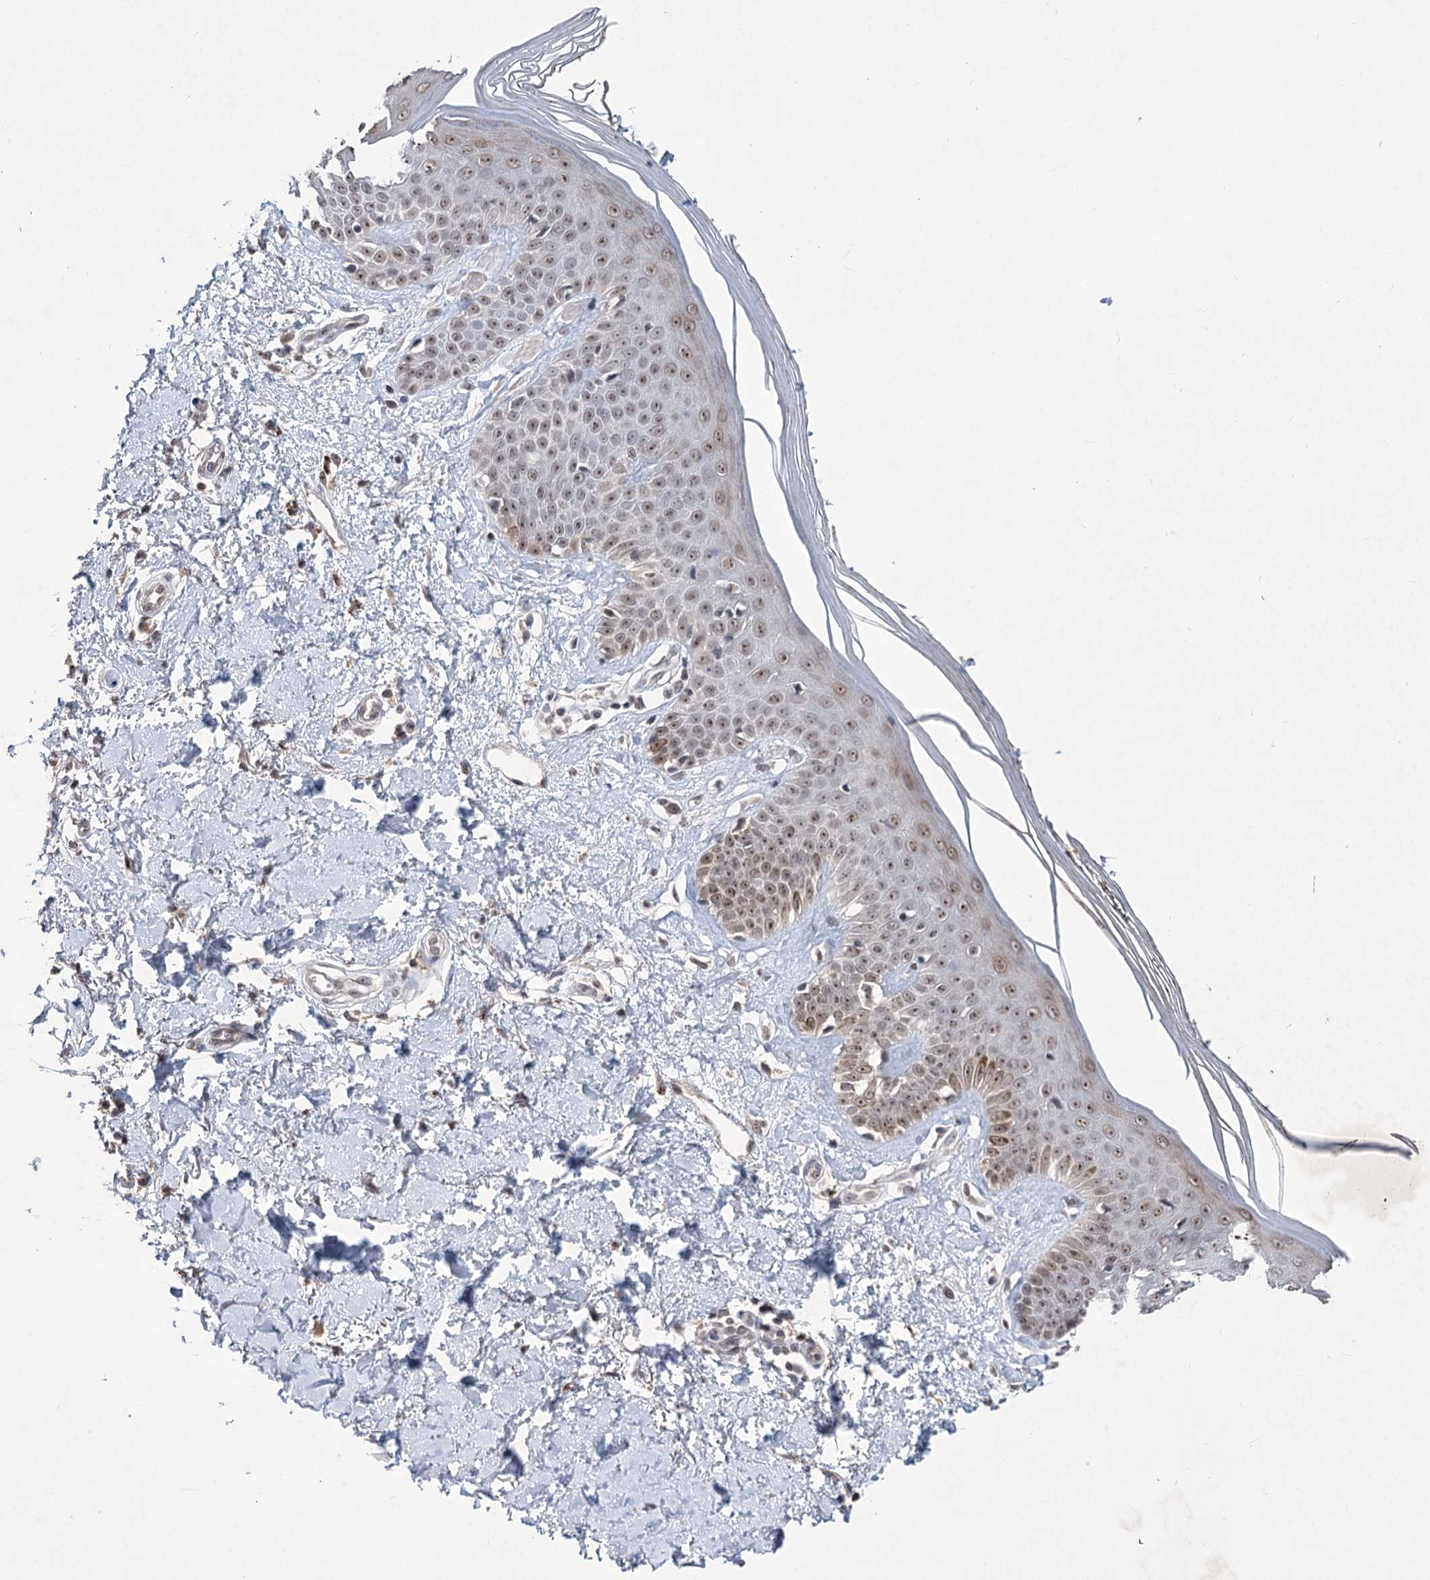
{"staining": {"intensity": "strong", "quantity": ">75%", "location": "nuclear"}, "tissue": "skin", "cell_type": "Fibroblasts", "image_type": "normal", "snomed": [{"axis": "morphology", "description": "Normal tissue, NOS"}, {"axis": "topography", "description": "Skin"}], "caption": "Brown immunohistochemical staining in unremarkable human skin displays strong nuclear staining in approximately >75% of fibroblasts.", "gene": "VGLL4", "patient": {"sex": "female", "age": 64}}